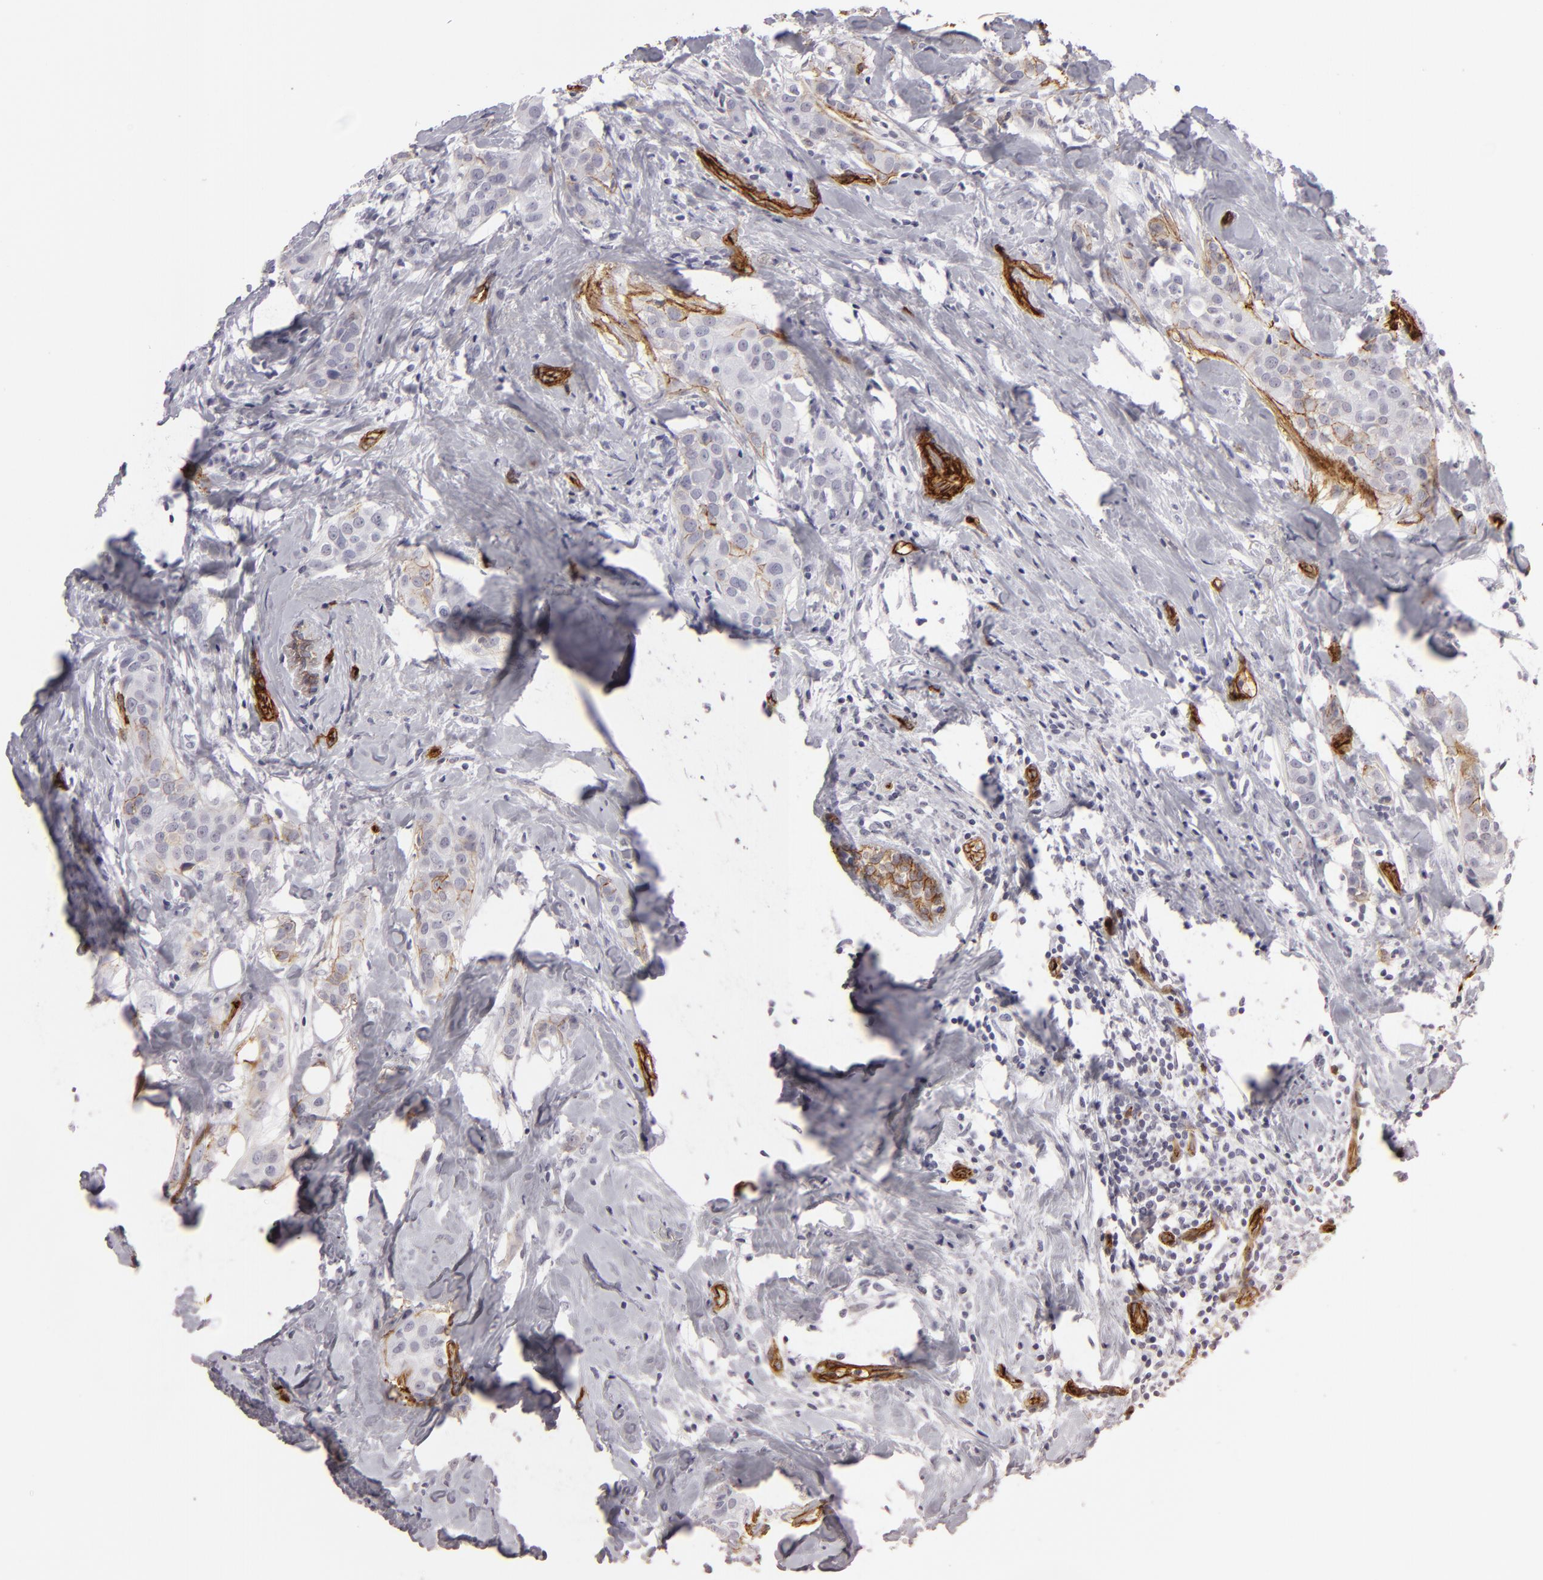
{"staining": {"intensity": "negative", "quantity": "none", "location": "none"}, "tissue": "breast cancer", "cell_type": "Tumor cells", "image_type": "cancer", "snomed": [{"axis": "morphology", "description": "Duct carcinoma"}, {"axis": "topography", "description": "Breast"}], "caption": "An image of intraductal carcinoma (breast) stained for a protein demonstrates no brown staining in tumor cells. The staining was performed using DAB (3,3'-diaminobenzidine) to visualize the protein expression in brown, while the nuclei were stained in blue with hematoxylin (Magnification: 20x).", "gene": "MCAM", "patient": {"sex": "female", "age": 45}}